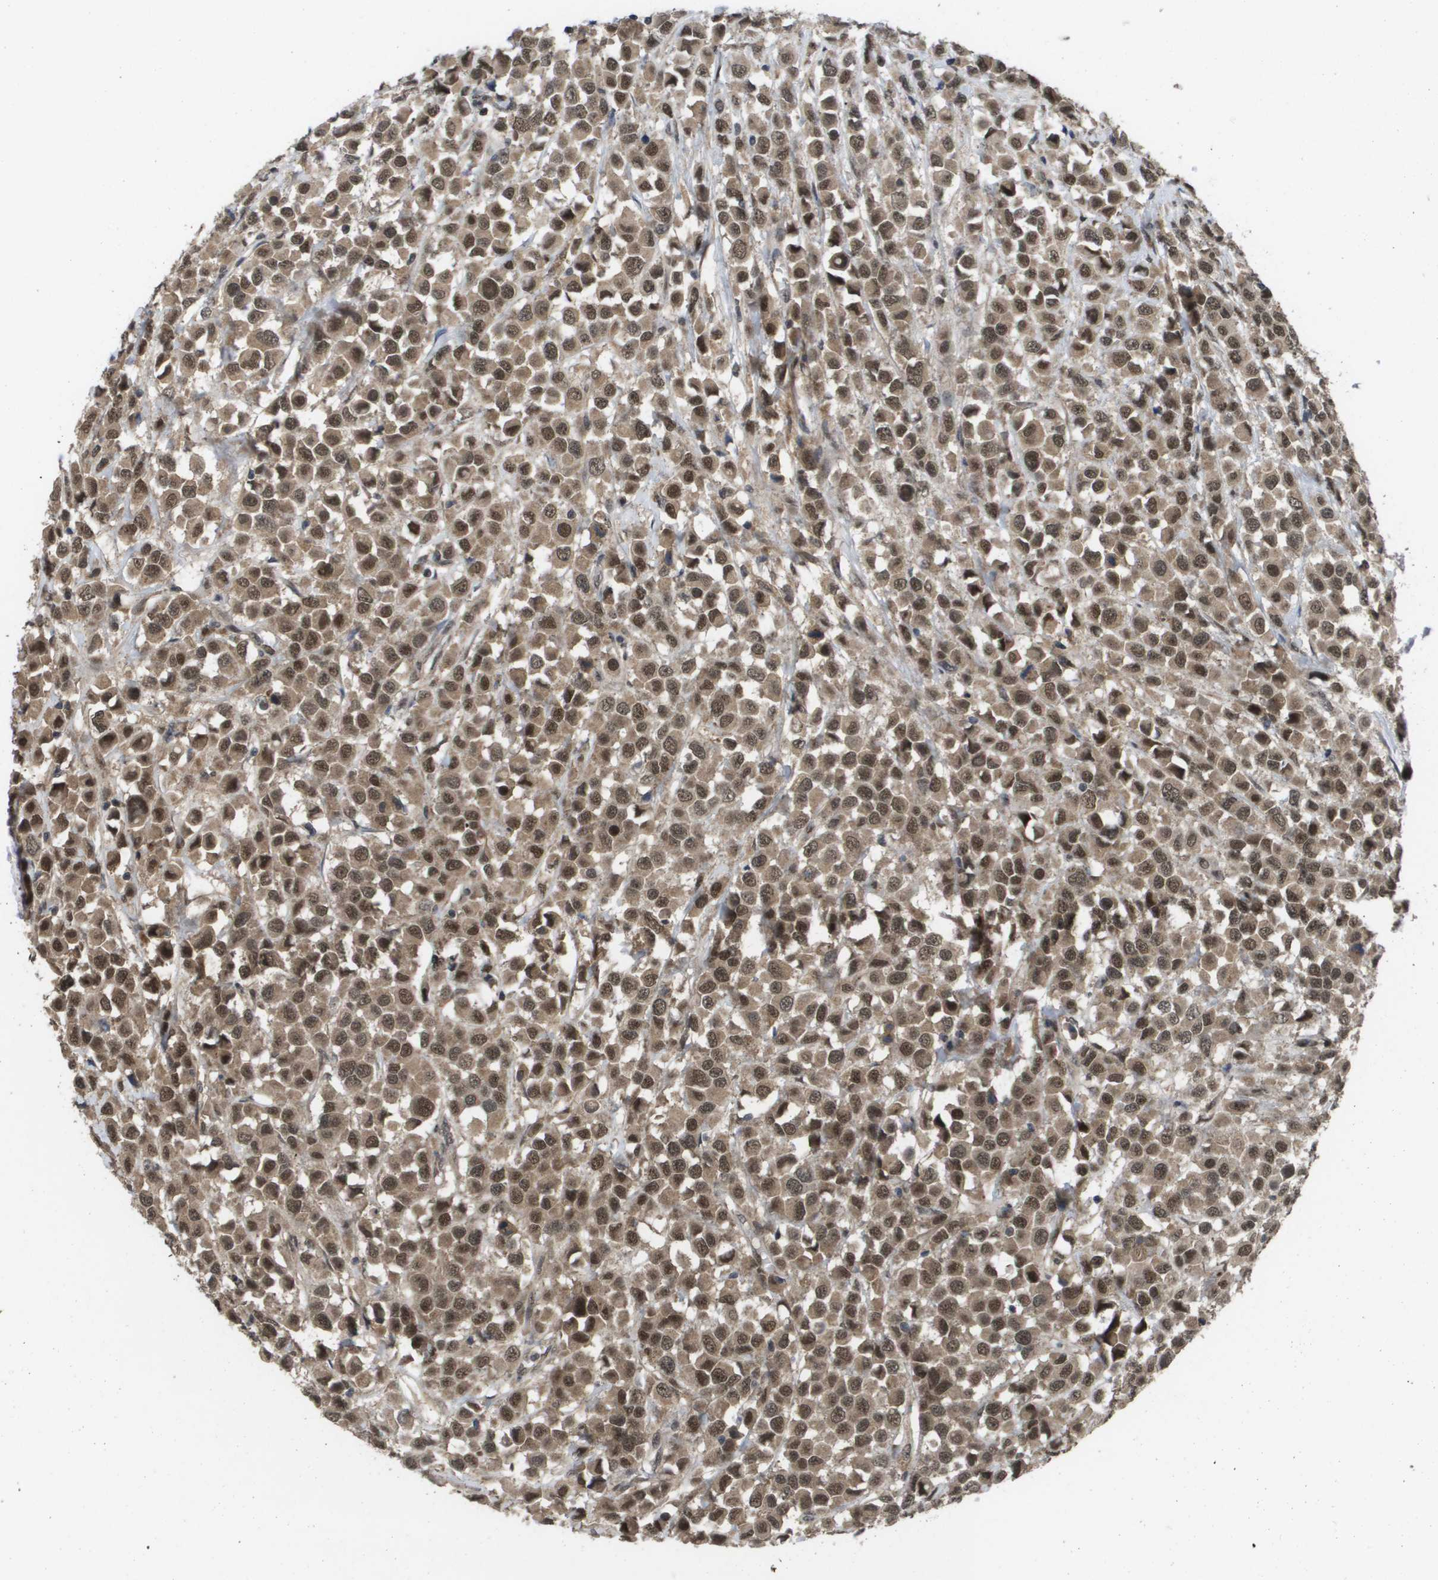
{"staining": {"intensity": "moderate", "quantity": ">75%", "location": "cytoplasmic/membranous,nuclear"}, "tissue": "breast cancer", "cell_type": "Tumor cells", "image_type": "cancer", "snomed": [{"axis": "morphology", "description": "Duct carcinoma"}, {"axis": "topography", "description": "Breast"}], "caption": "Immunohistochemistry micrograph of neoplastic tissue: human breast cancer (intraductal carcinoma) stained using immunohistochemistry (IHC) reveals medium levels of moderate protein expression localized specifically in the cytoplasmic/membranous and nuclear of tumor cells, appearing as a cytoplasmic/membranous and nuclear brown color.", "gene": "AMBRA1", "patient": {"sex": "female", "age": 61}}